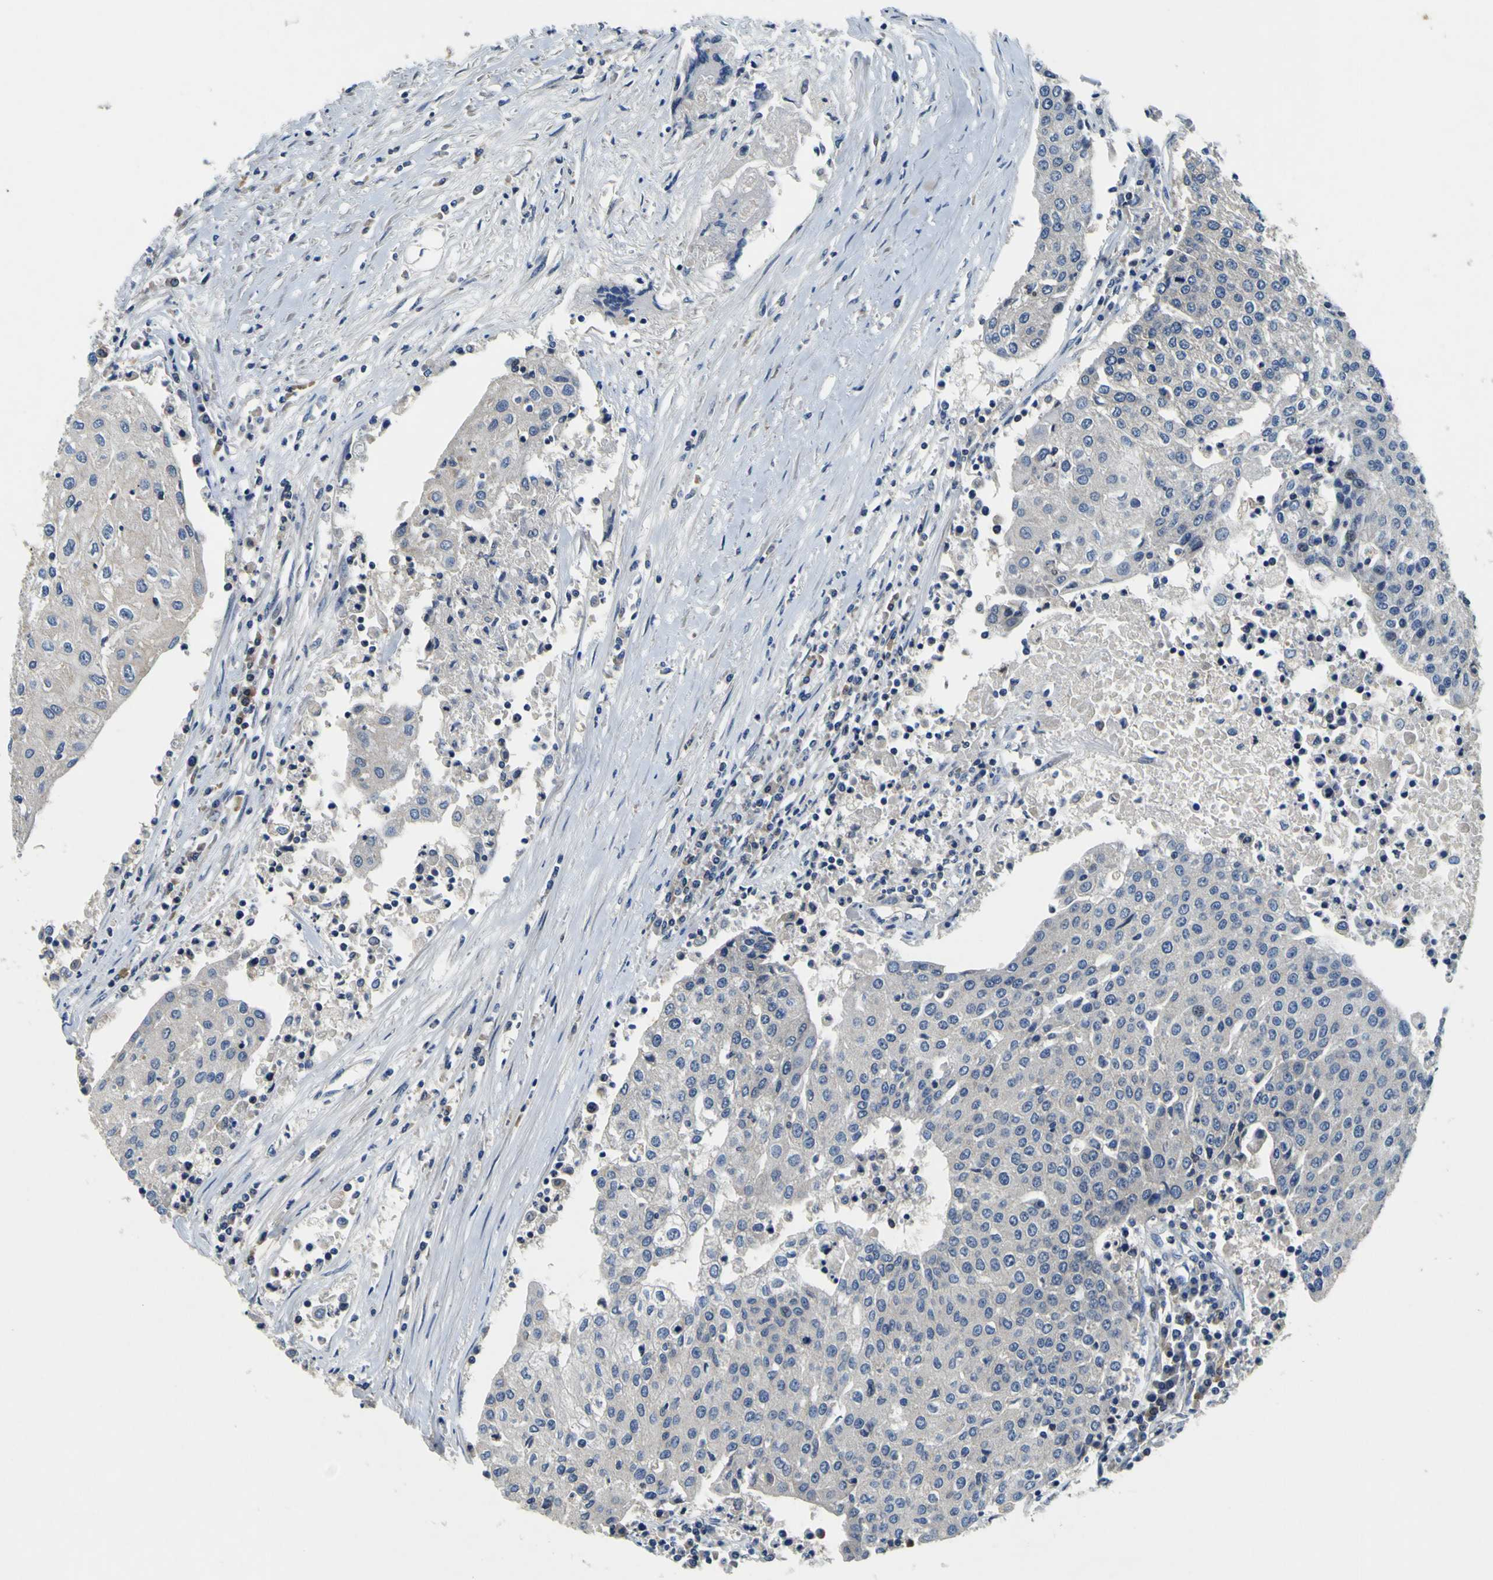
{"staining": {"intensity": "negative", "quantity": "none", "location": "none"}, "tissue": "urothelial cancer", "cell_type": "Tumor cells", "image_type": "cancer", "snomed": [{"axis": "morphology", "description": "Urothelial carcinoma, High grade"}, {"axis": "topography", "description": "Urinary bladder"}], "caption": "Tumor cells are negative for brown protein staining in high-grade urothelial carcinoma. The staining is performed using DAB (3,3'-diaminobenzidine) brown chromogen with nuclei counter-stained in using hematoxylin.", "gene": "EPHB4", "patient": {"sex": "female", "age": 85}}